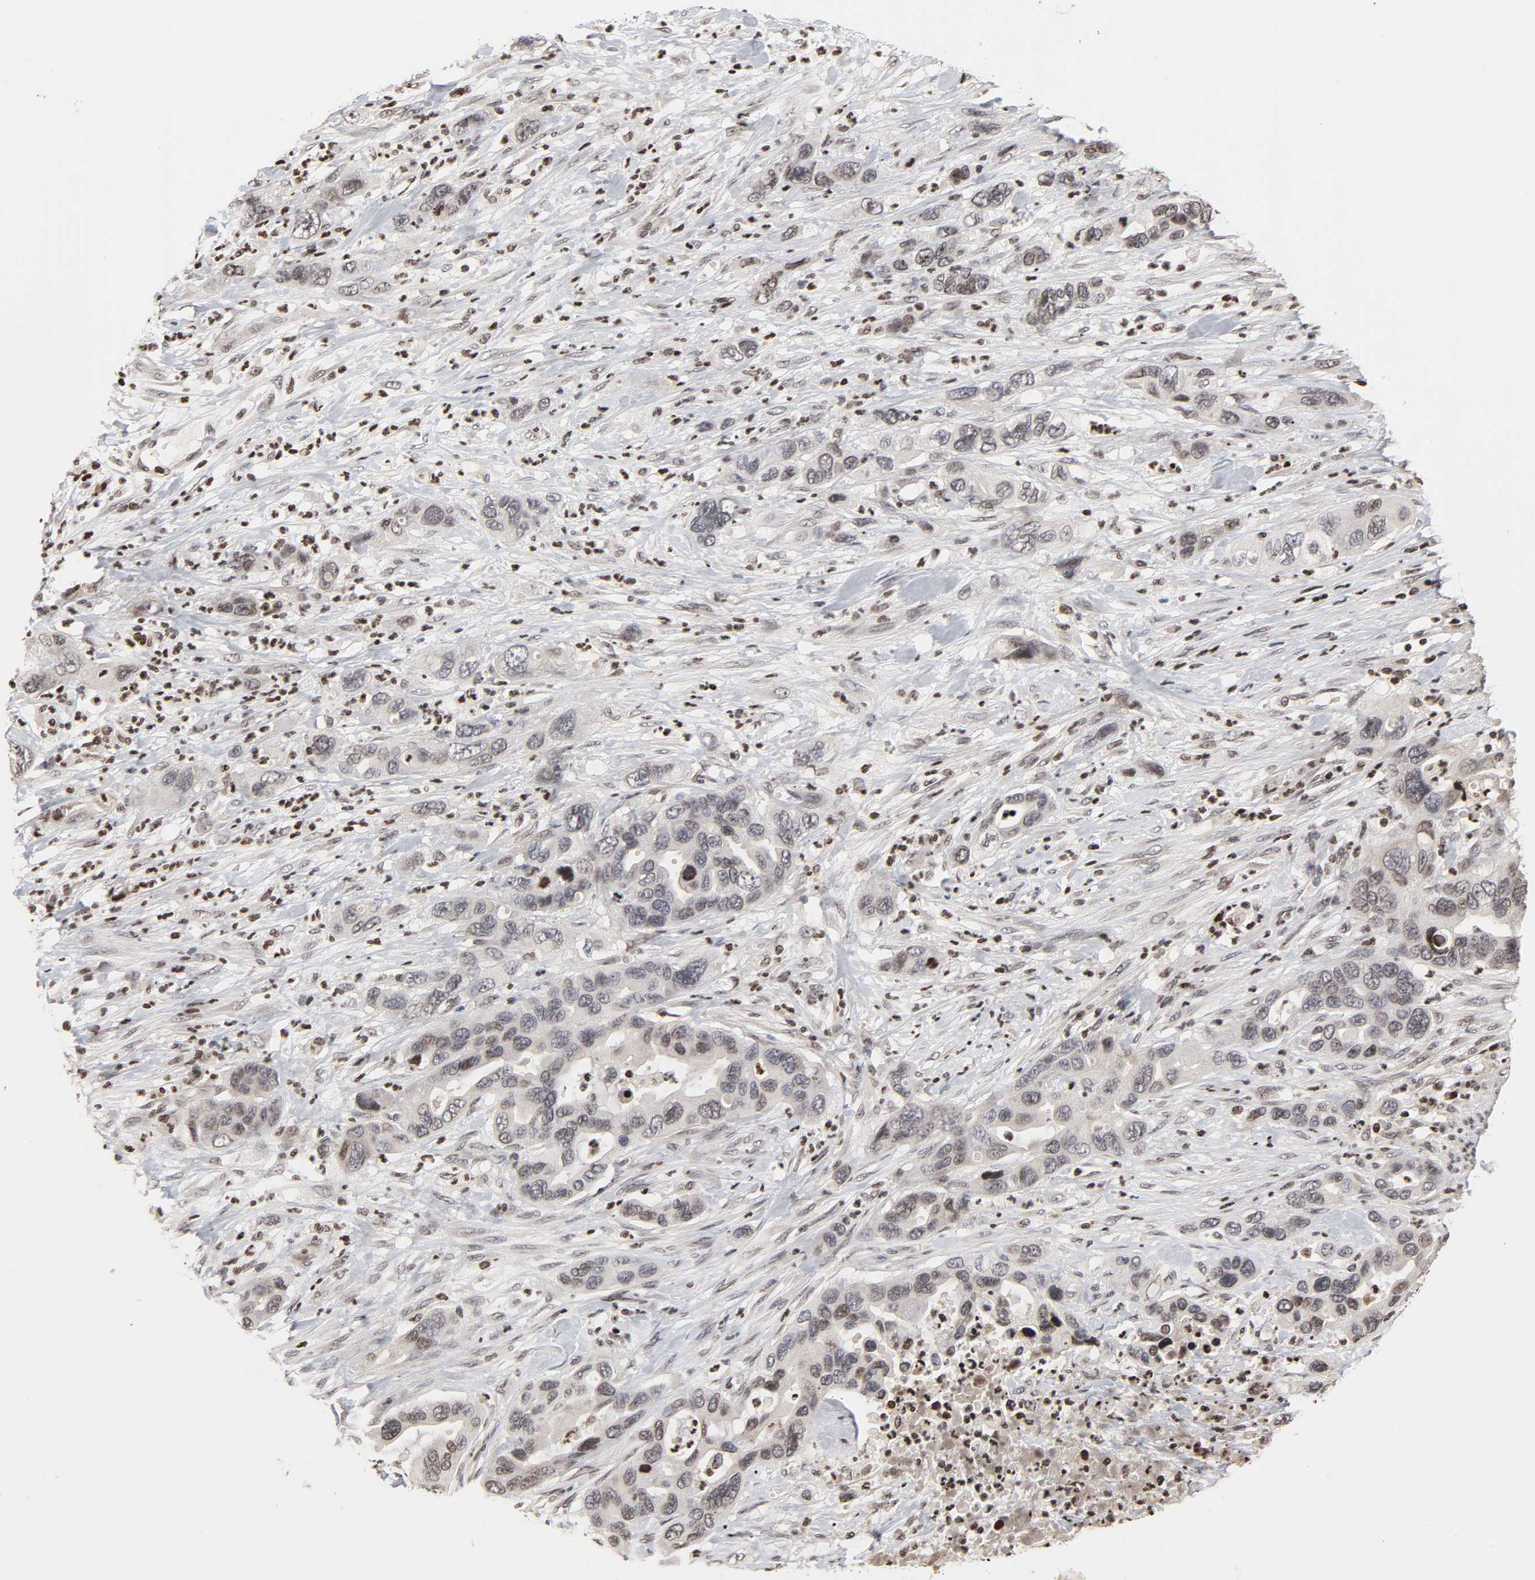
{"staining": {"intensity": "negative", "quantity": "none", "location": "none"}, "tissue": "pancreatic cancer", "cell_type": "Tumor cells", "image_type": "cancer", "snomed": [{"axis": "morphology", "description": "Adenocarcinoma, NOS"}, {"axis": "topography", "description": "Pancreas"}], "caption": "The immunohistochemistry micrograph has no significant expression in tumor cells of pancreatic cancer (adenocarcinoma) tissue.", "gene": "ZNF473", "patient": {"sex": "female", "age": 71}}